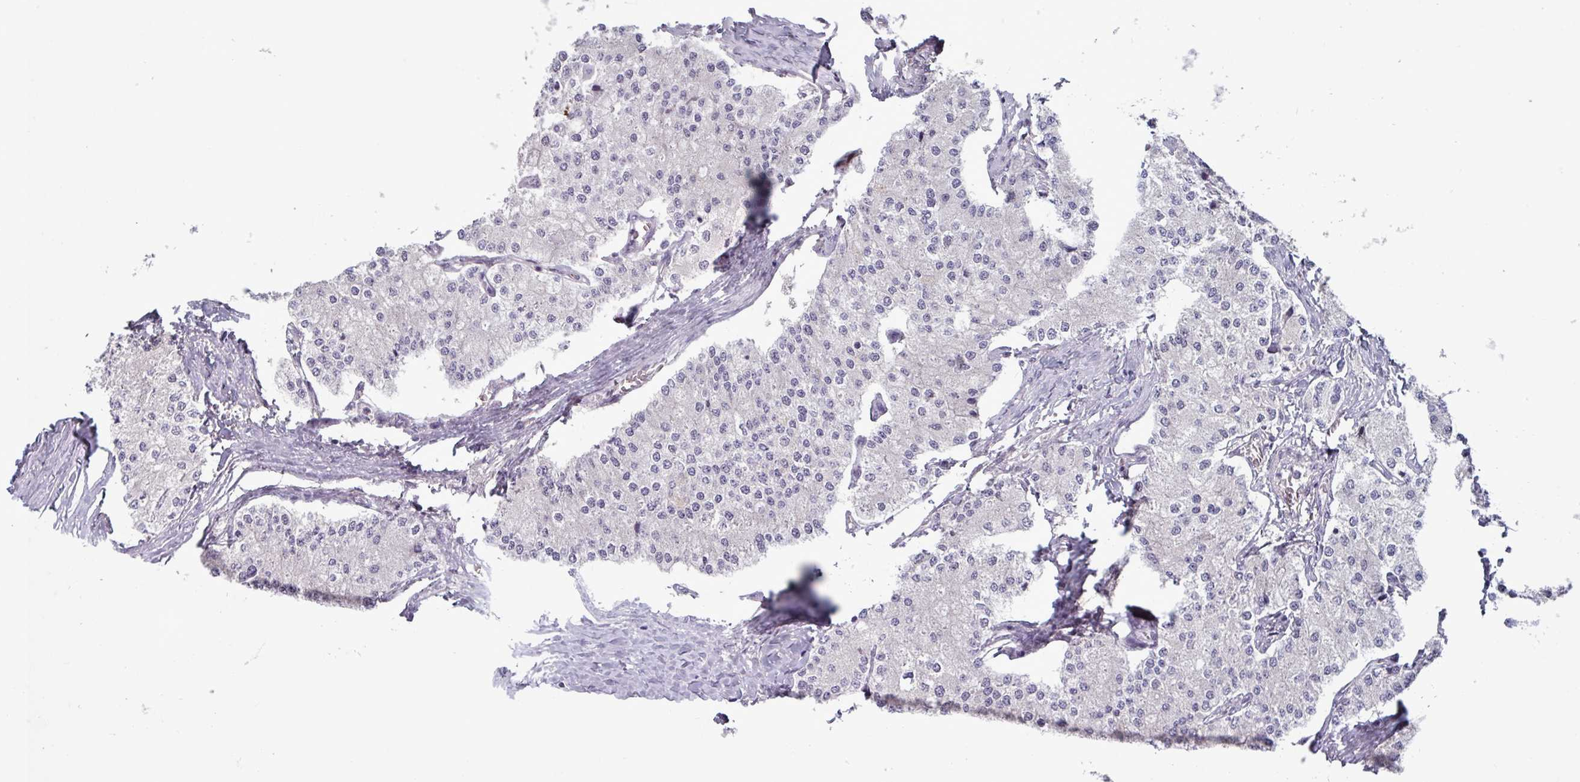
{"staining": {"intensity": "weak", "quantity": "<25%", "location": "nuclear"}, "tissue": "carcinoid", "cell_type": "Tumor cells", "image_type": "cancer", "snomed": [{"axis": "morphology", "description": "Carcinoid, malignant, NOS"}, {"axis": "topography", "description": "Pancreas"}], "caption": "The image displays no significant expression in tumor cells of carcinoid.", "gene": "PRRX1", "patient": {"sex": "female", "age": 54}}